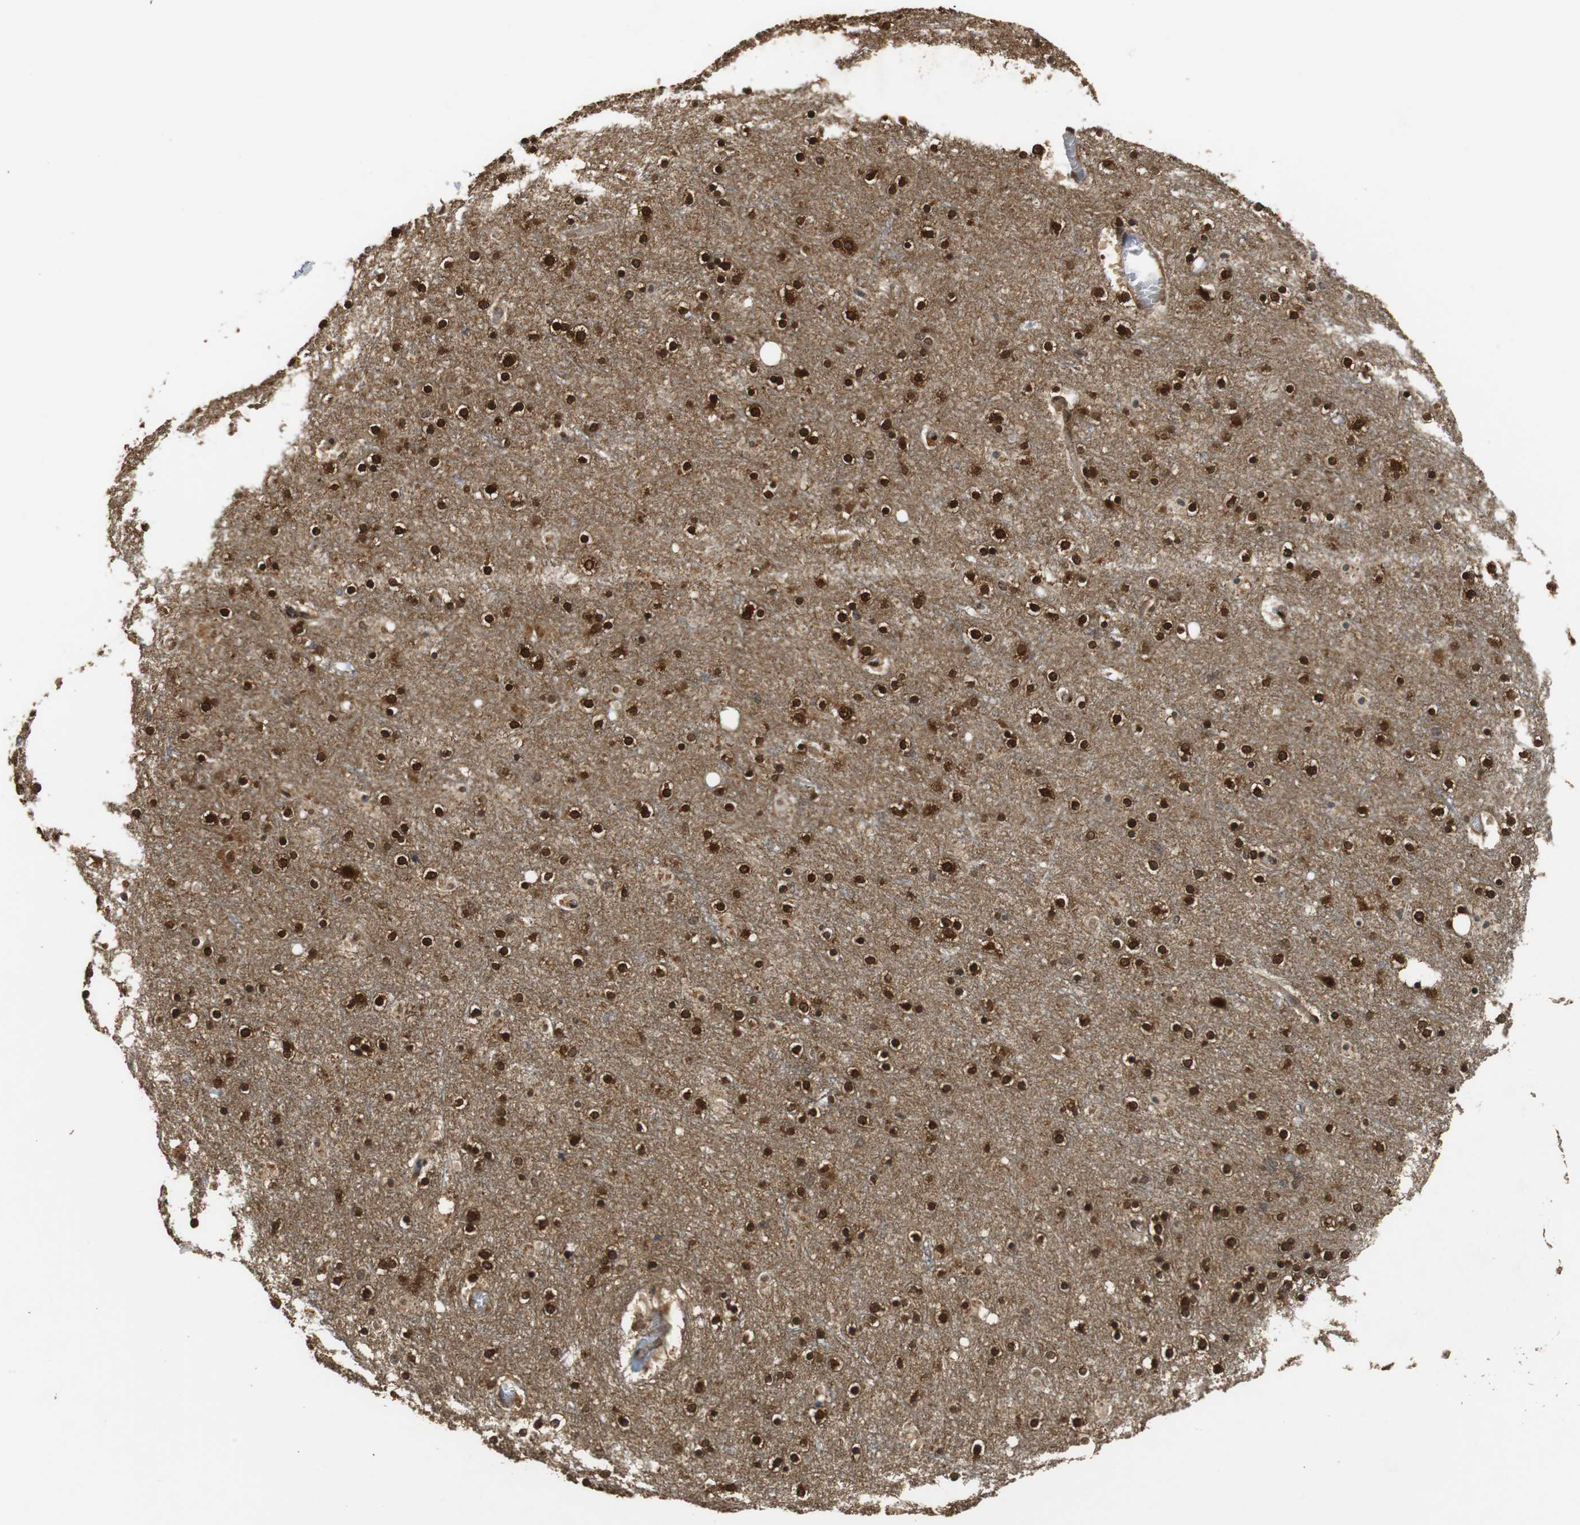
{"staining": {"intensity": "moderate", "quantity": ">75%", "location": "cytoplasmic/membranous"}, "tissue": "cerebral cortex", "cell_type": "Endothelial cells", "image_type": "normal", "snomed": [{"axis": "morphology", "description": "Normal tissue, NOS"}, {"axis": "topography", "description": "Cerebral cortex"}], "caption": "Immunohistochemistry (IHC) image of normal human cerebral cortex stained for a protein (brown), which demonstrates medium levels of moderate cytoplasmic/membranous expression in approximately >75% of endothelial cells.", "gene": "UBQLN2", "patient": {"sex": "female", "age": 54}}